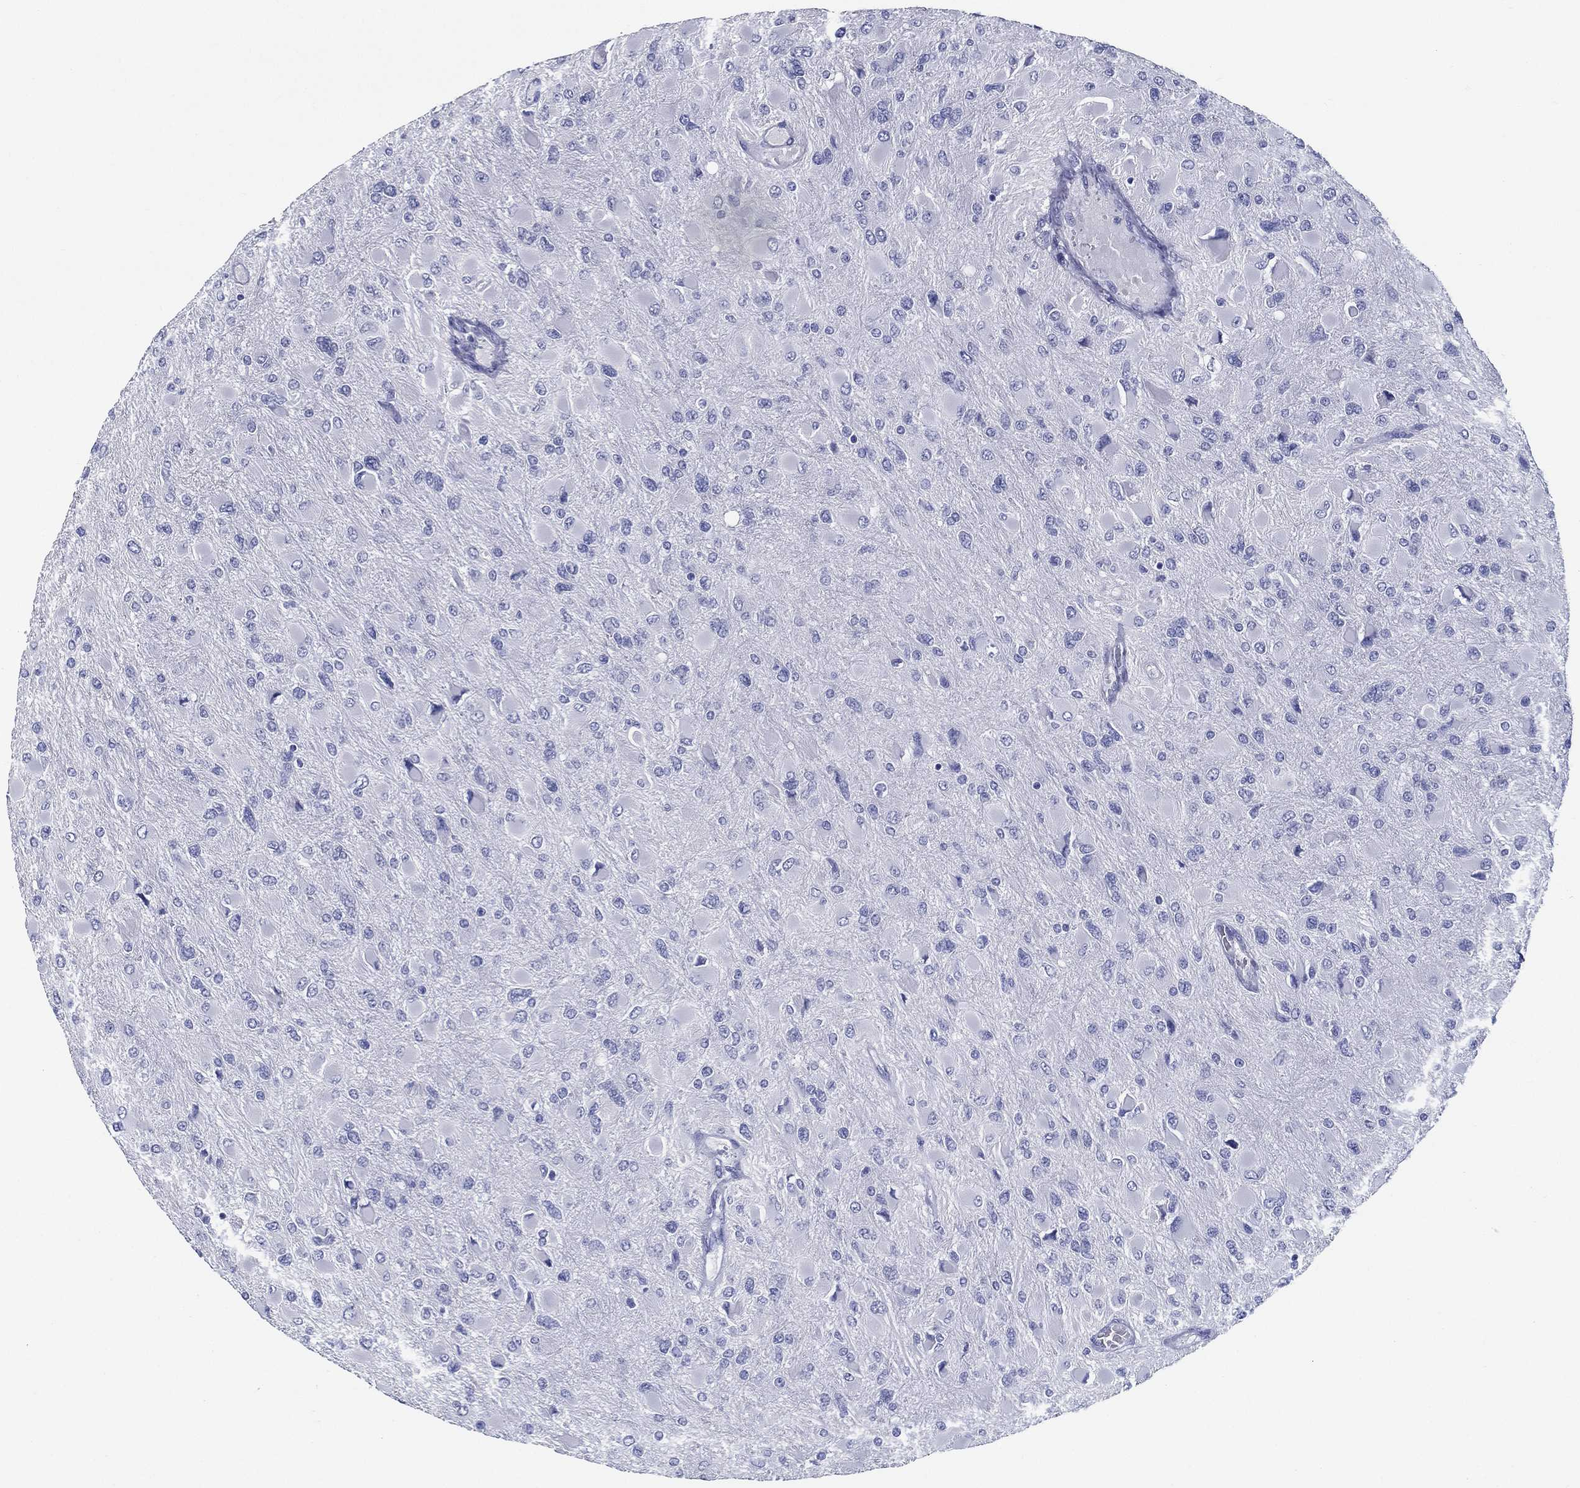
{"staining": {"intensity": "negative", "quantity": "none", "location": "none"}, "tissue": "glioma", "cell_type": "Tumor cells", "image_type": "cancer", "snomed": [{"axis": "morphology", "description": "Glioma, malignant, High grade"}, {"axis": "topography", "description": "Cerebral cortex"}], "caption": "Immunohistochemistry image of neoplastic tissue: human high-grade glioma (malignant) stained with DAB shows no significant protein staining in tumor cells.", "gene": "RSPH4A", "patient": {"sex": "female", "age": 36}}